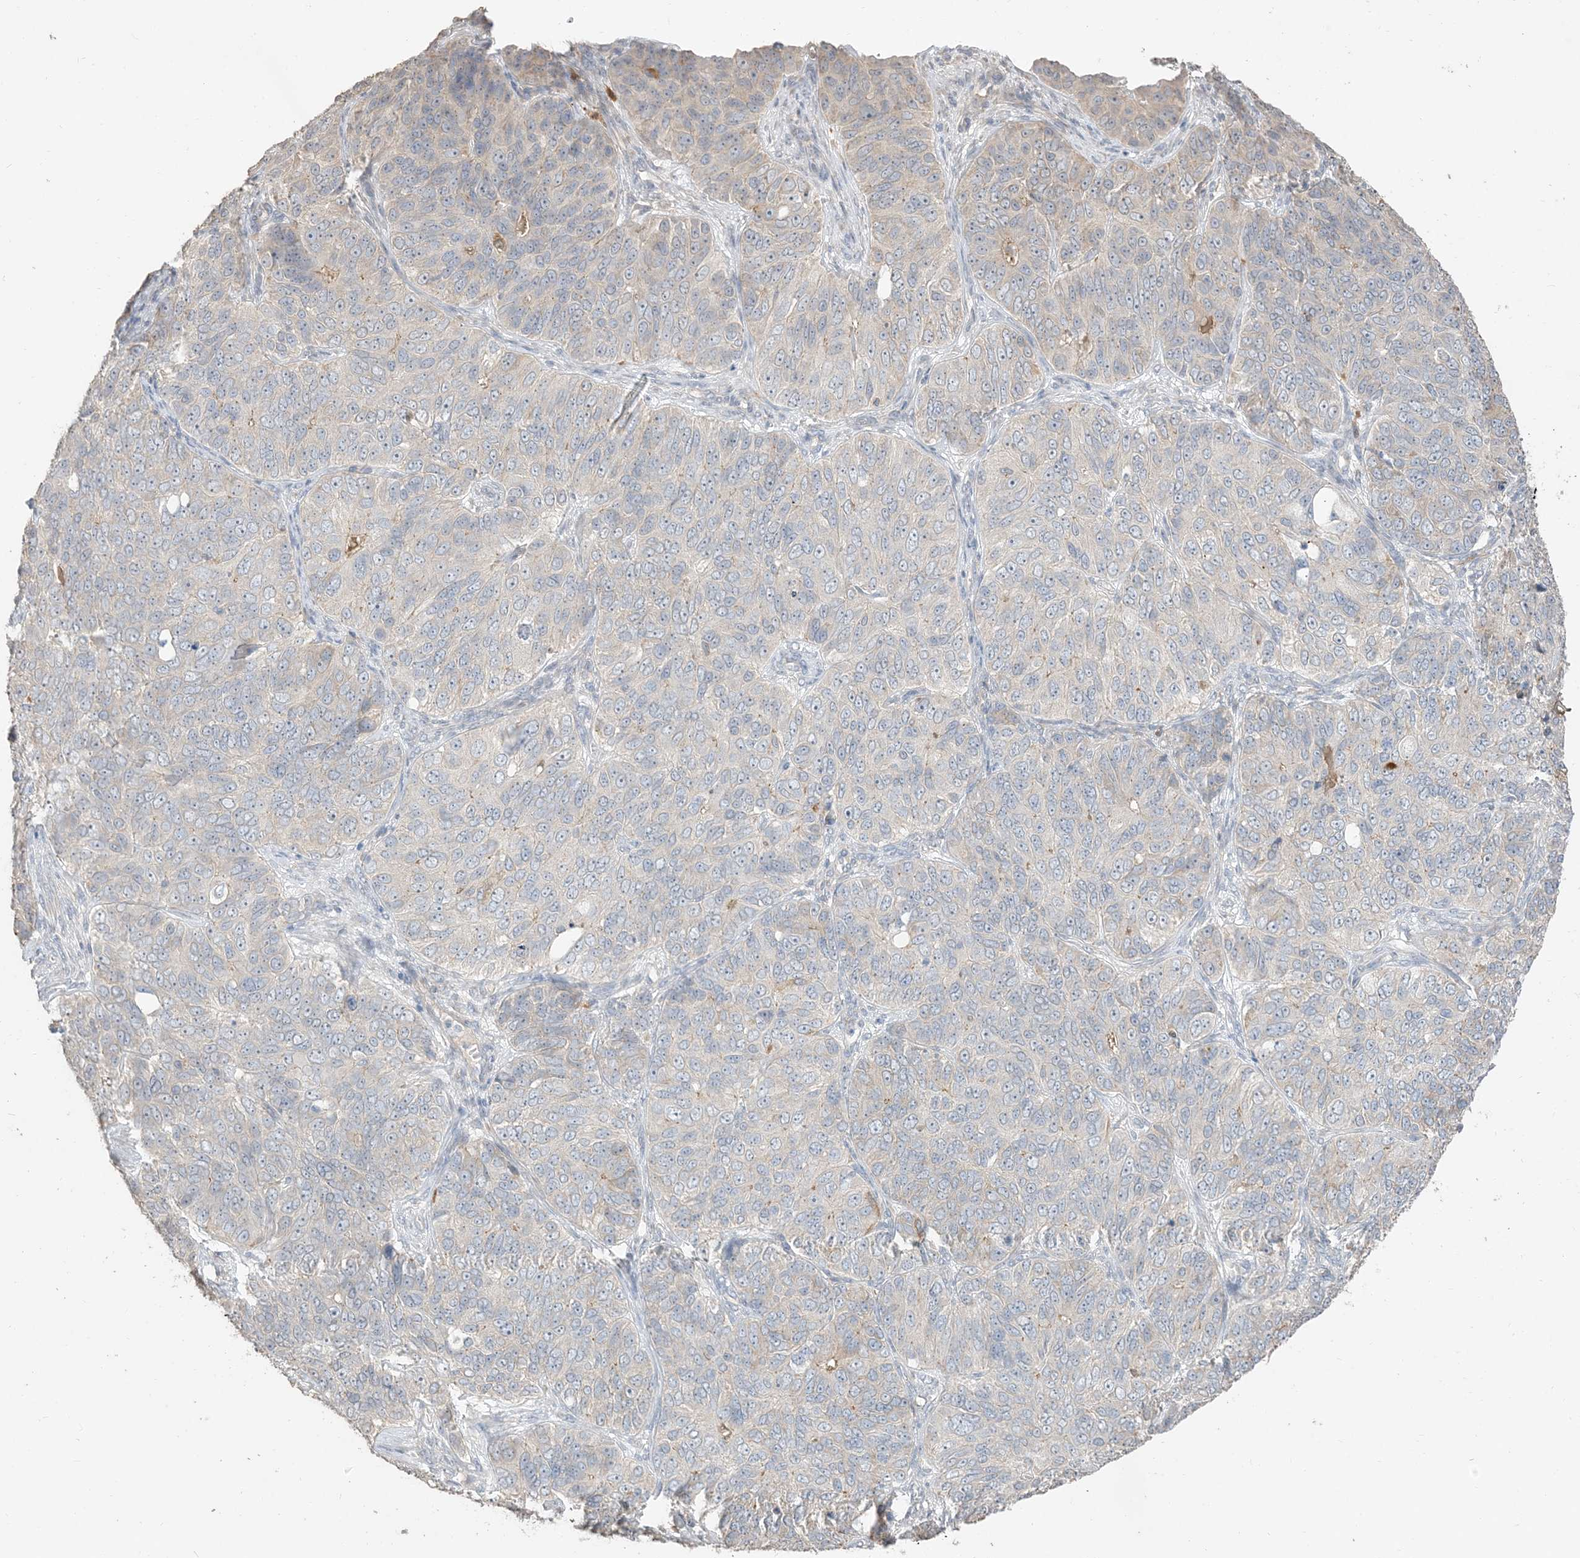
{"staining": {"intensity": "negative", "quantity": "none", "location": "none"}, "tissue": "ovarian cancer", "cell_type": "Tumor cells", "image_type": "cancer", "snomed": [{"axis": "morphology", "description": "Carcinoma, endometroid"}, {"axis": "topography", "description": "Ovary"}], "caption": "The photomicrograph reveals no staining of tumor cells in ovarian cancer.", "gene": "RNF175", "patient": {"sex": "female", "age": 51}}